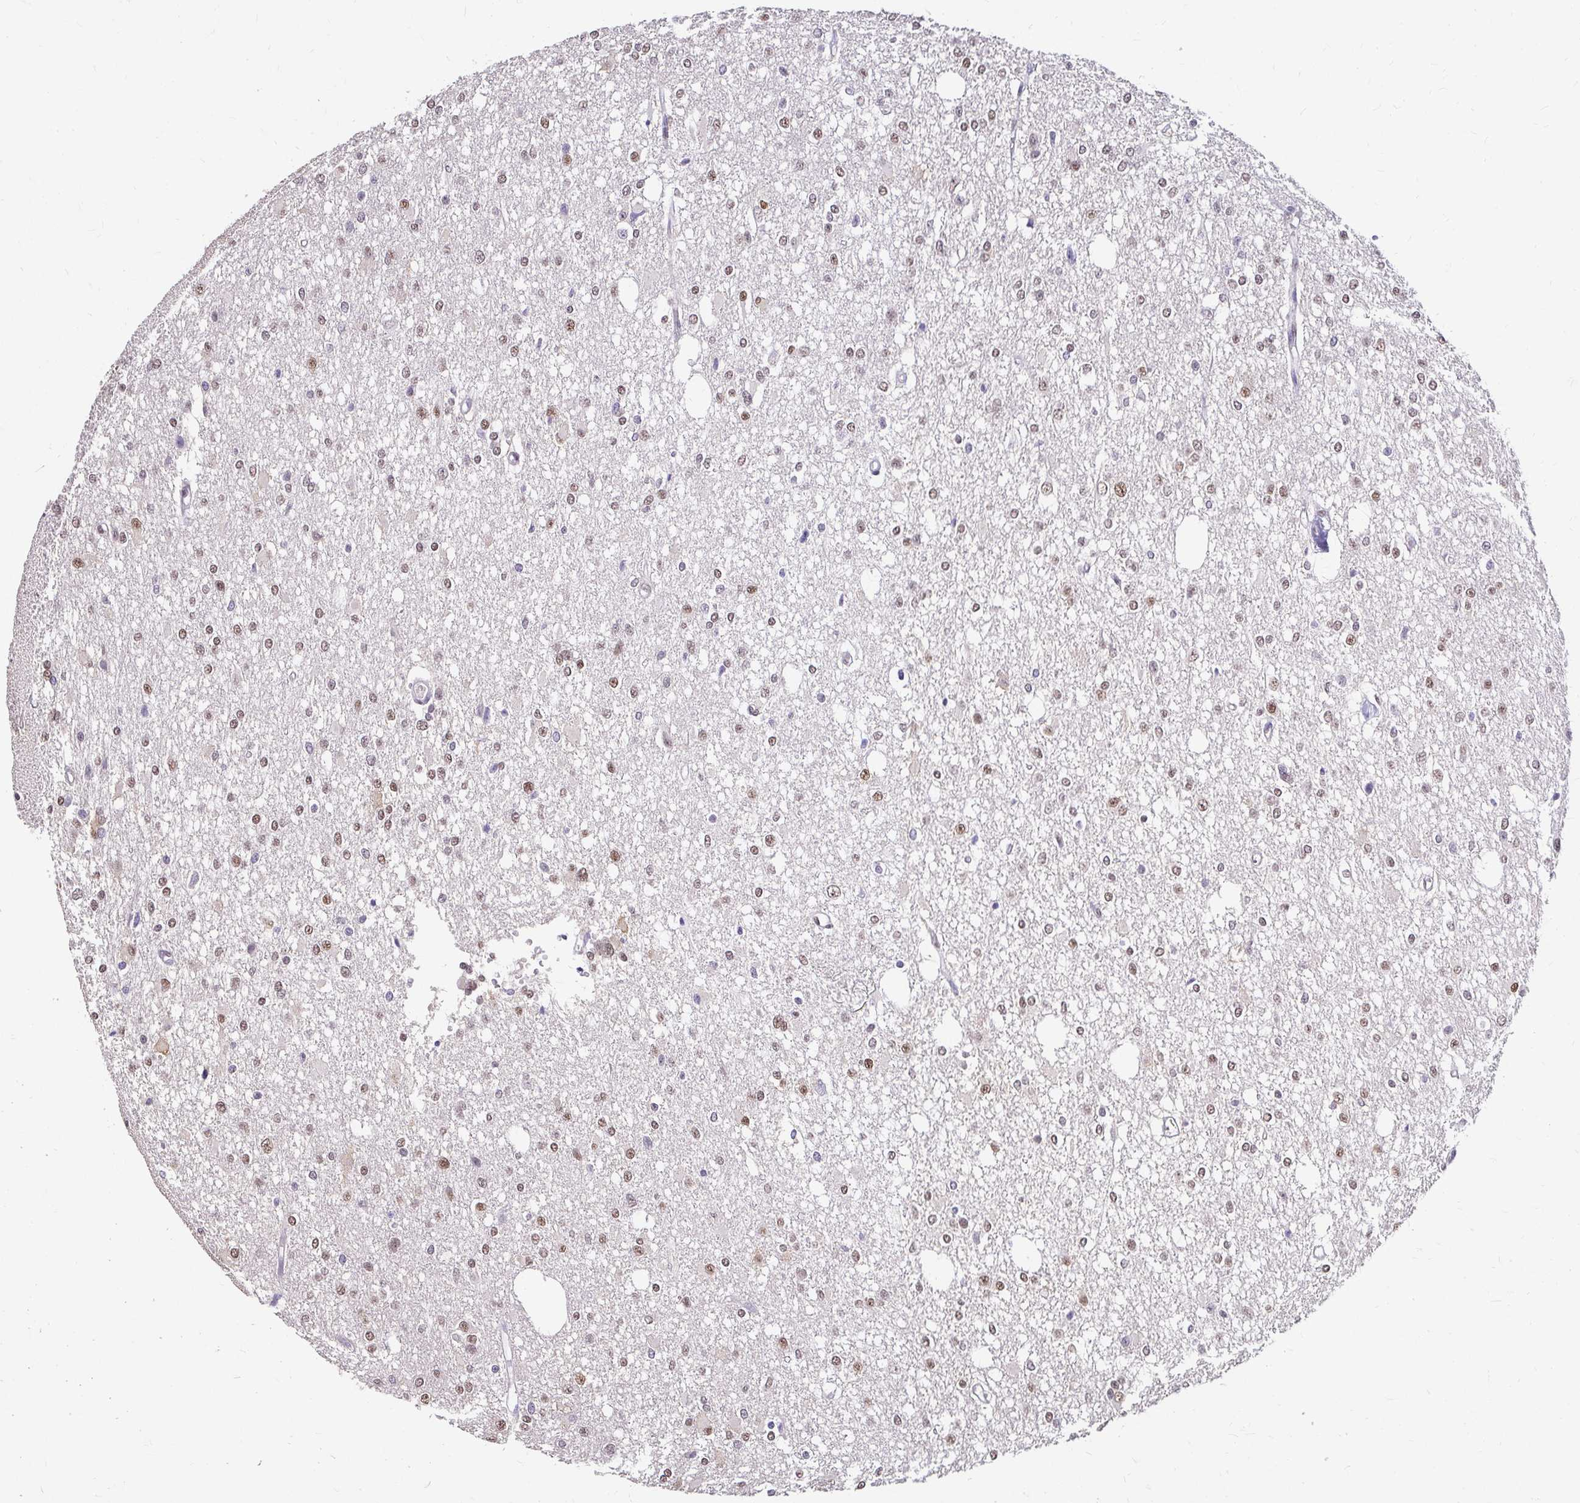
{"staining": {"intensity": "moderate", "quantity": ">75%", "location": "nuclear"}, "tissue": "glioma", "cell_type": "Tumor cells", "image_type": "cancer", "snomed": [{"axis": "morphology", "description": "Glioma, malignant, Low grade"}, {"axis": "topography", "description": "Brain"}], "caption": "Immunohistochemistry (IHC) staining of glioma, which exhibits medium levels of moderate nuclear positivity in approximately >75% of tumor cells indicating moderate nuclear protein staining. The staining was performed using DAB (brown) for protein detection and nuclei were counterstained in hematoxylin (blue).", "gene": "RIMS4", "patient": {"sex": "male", "age": 26}}